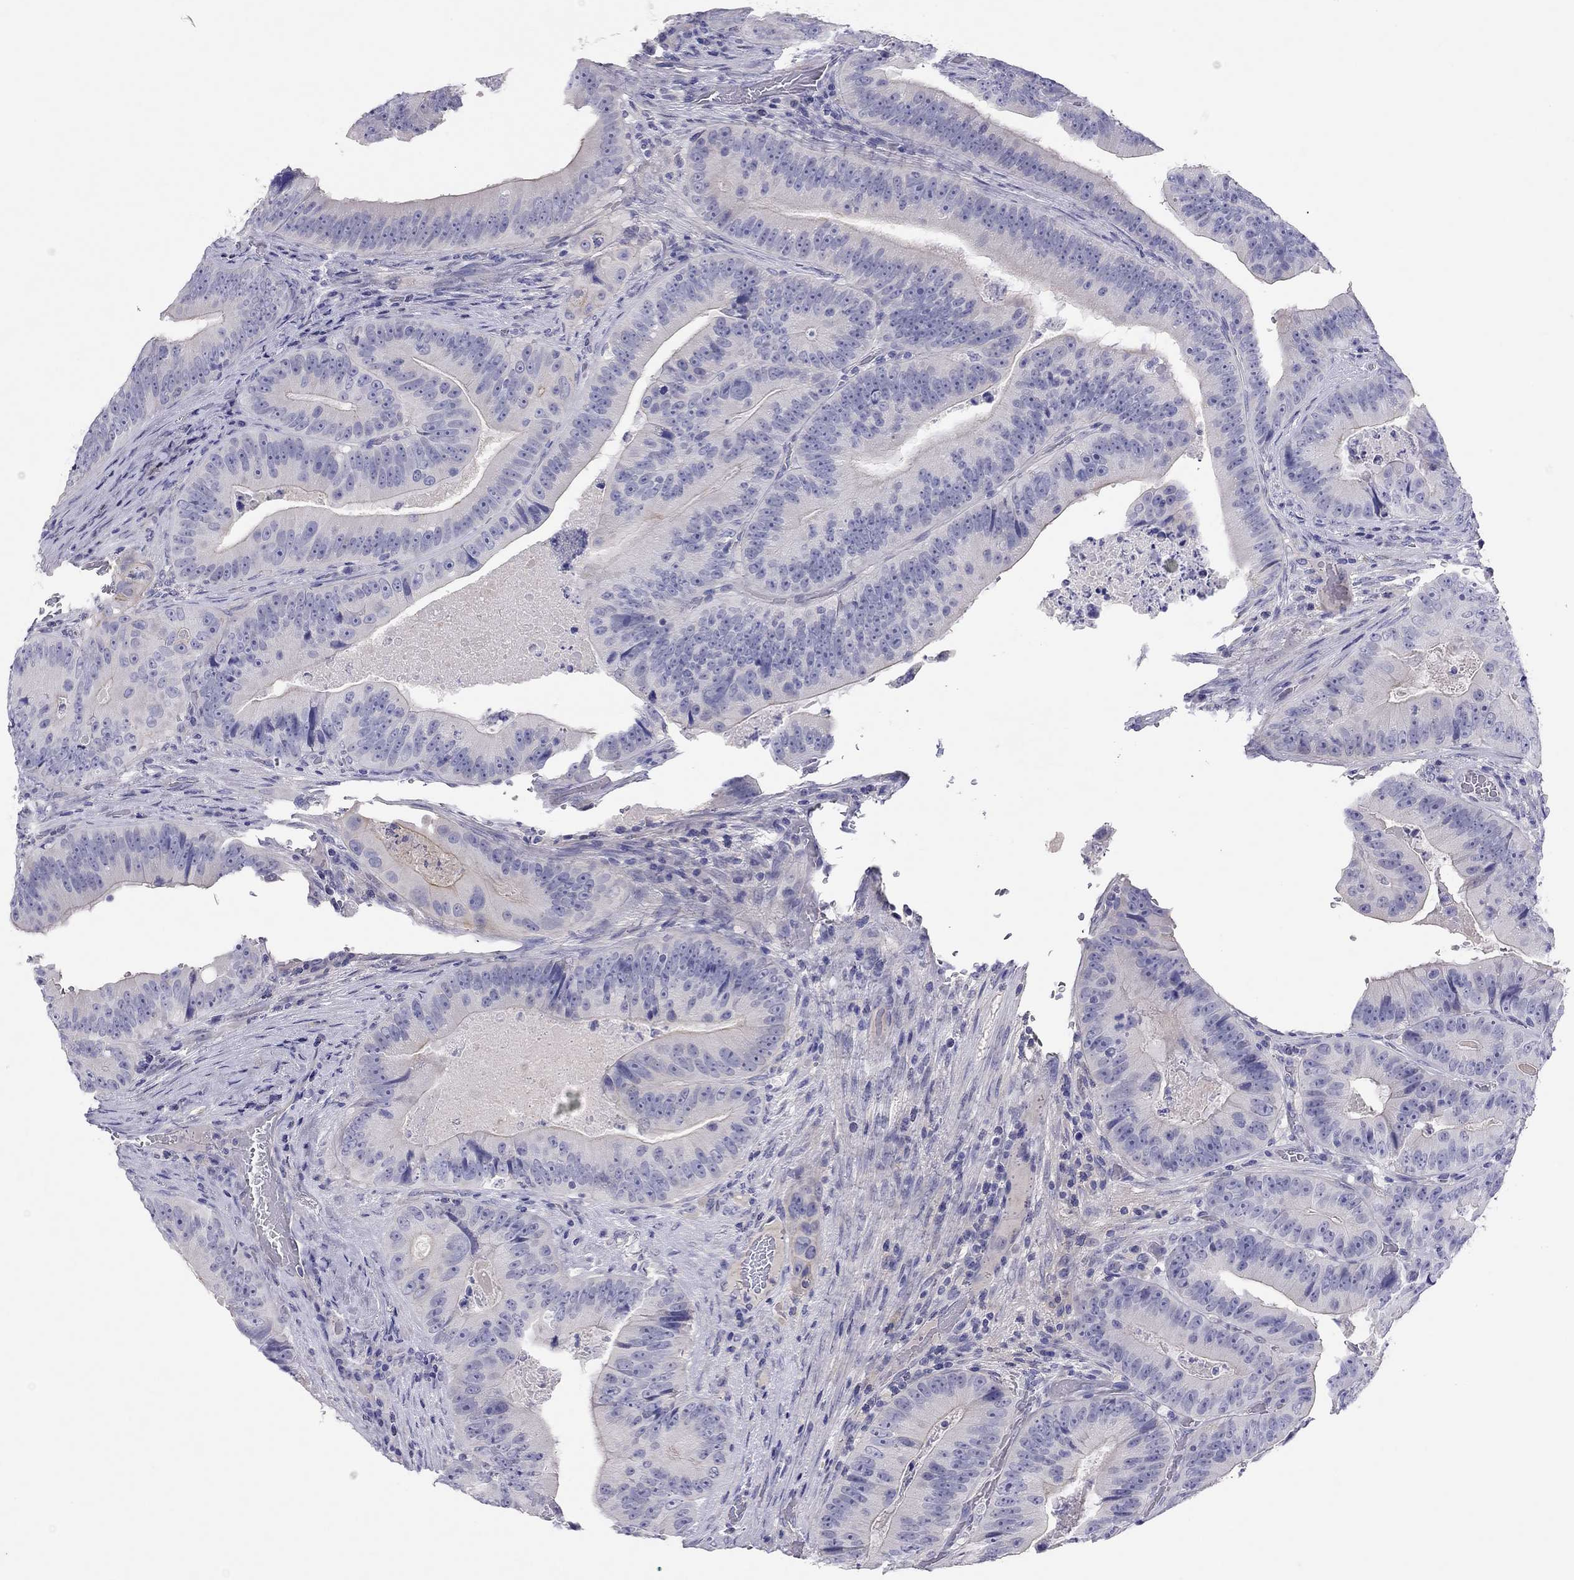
{"staining": {"intensity": "negative", "quantity": "none", "location": "none"}, "tissue": "colorectal cancer", "cell_type": "Tumor cells", "image_type": "cancer", "snomed": [{"axis": "morphology", "description": "Adenocarcinoma, NOS"}, {"axis": "topography", "description": "Colon"}], "caption": "Colorectal cancer (adenocarcinoma) was stained to show a protein in brown. There is no significant expression in tumor cells.", "gene": "CAPNS2", "patient": {"sex": "female", "age": 86}}